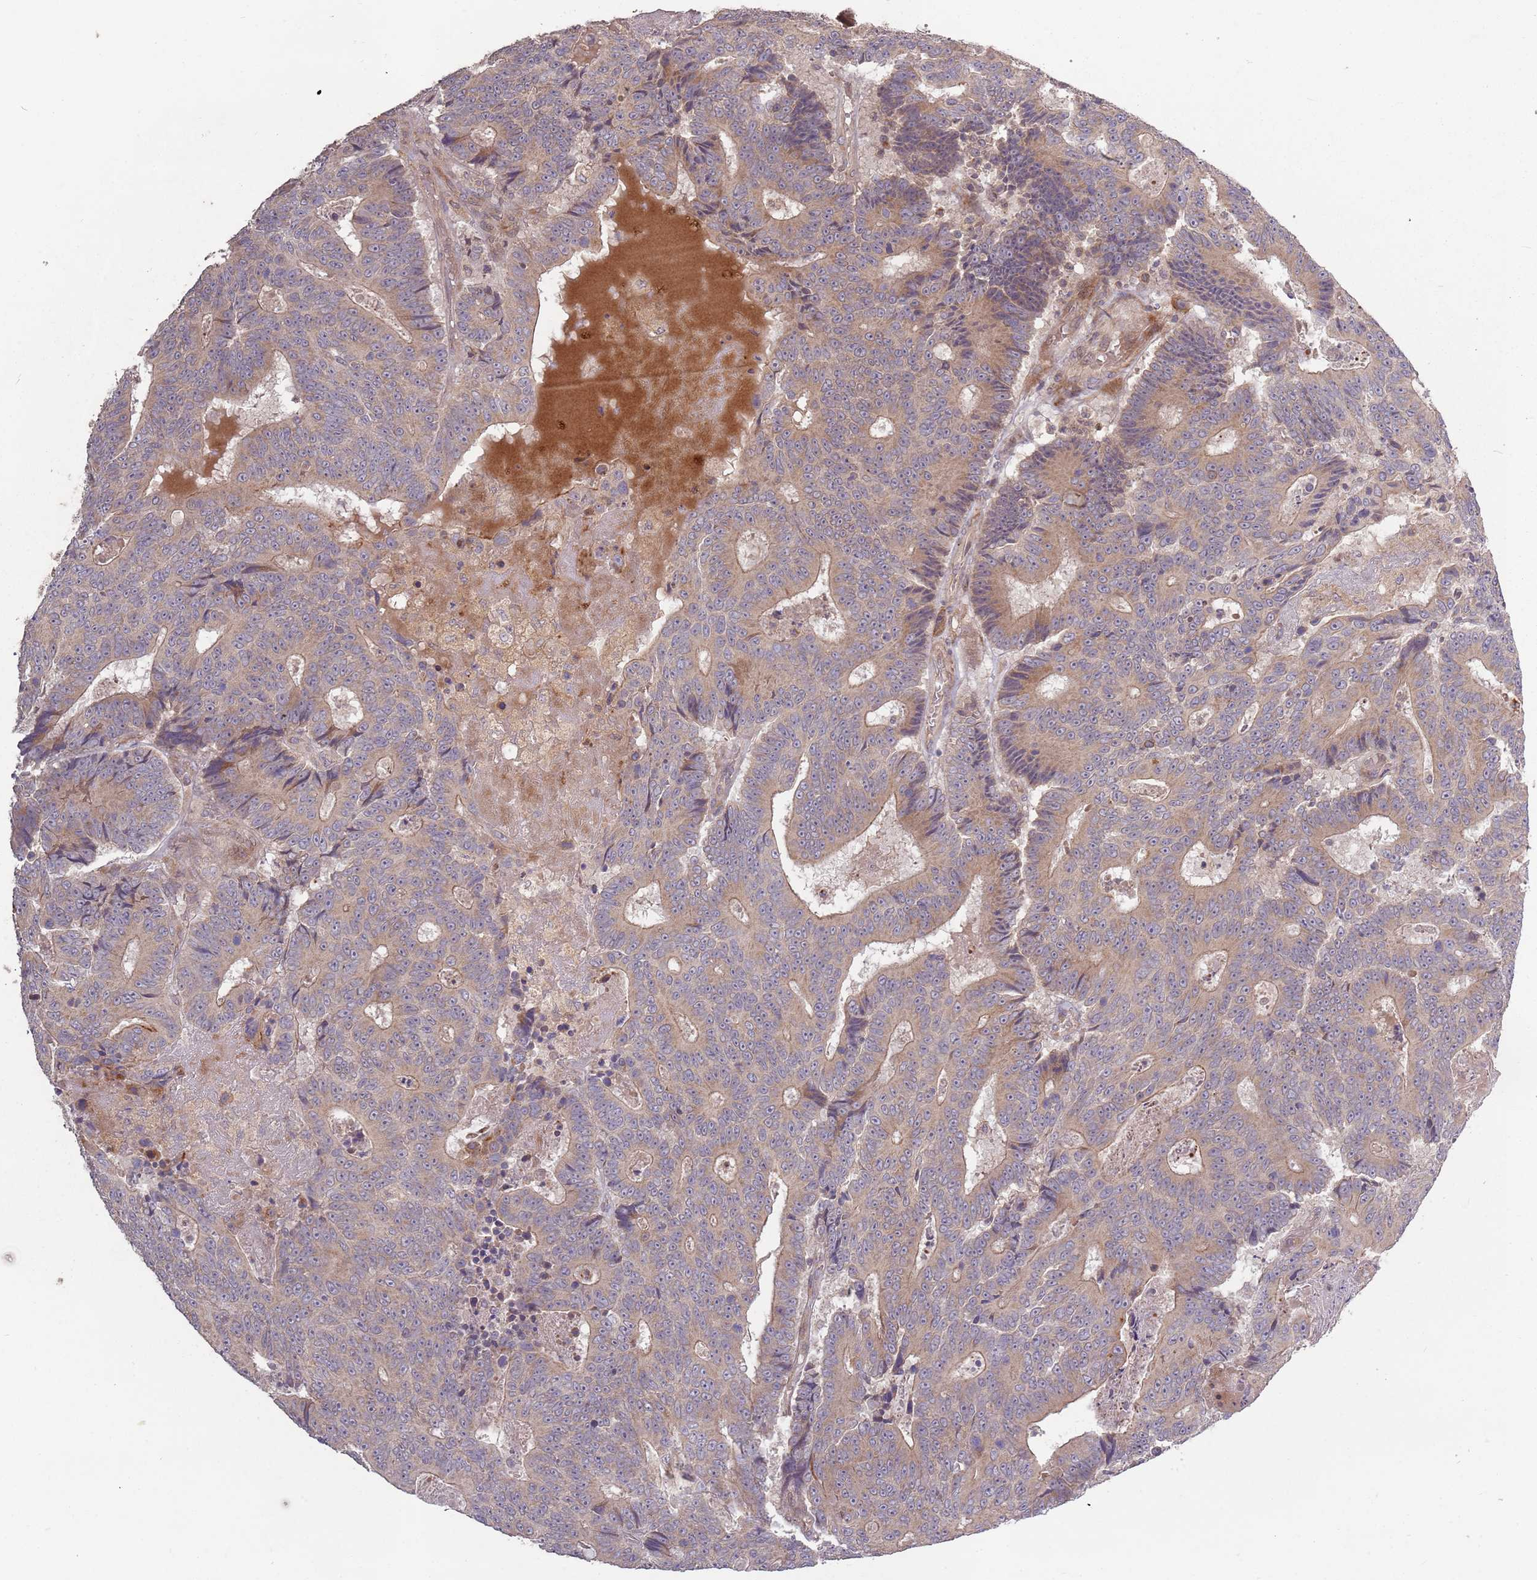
{"staining": {"intensity": "weak", "quantity": ">75%", "location": "cytoplasmic/membranous"}, "tissue": "colorectal cancer", "cell_type": "Tumor cells", "image_type": "cancer", "snomed": [{"axis": "morphology", "description": "Adenocarcinoma, NOS"}, {"axis": "topography", "description": "Colon"}], "caption": "Human colorectal adenocarcinoma stained for a protein (brown) shows weak cytoplasmic/membranous positive positivity in approximately >75% of tumor cells.", "gene": "PLD6", "patient": {"sex": "male", "age": 83}}